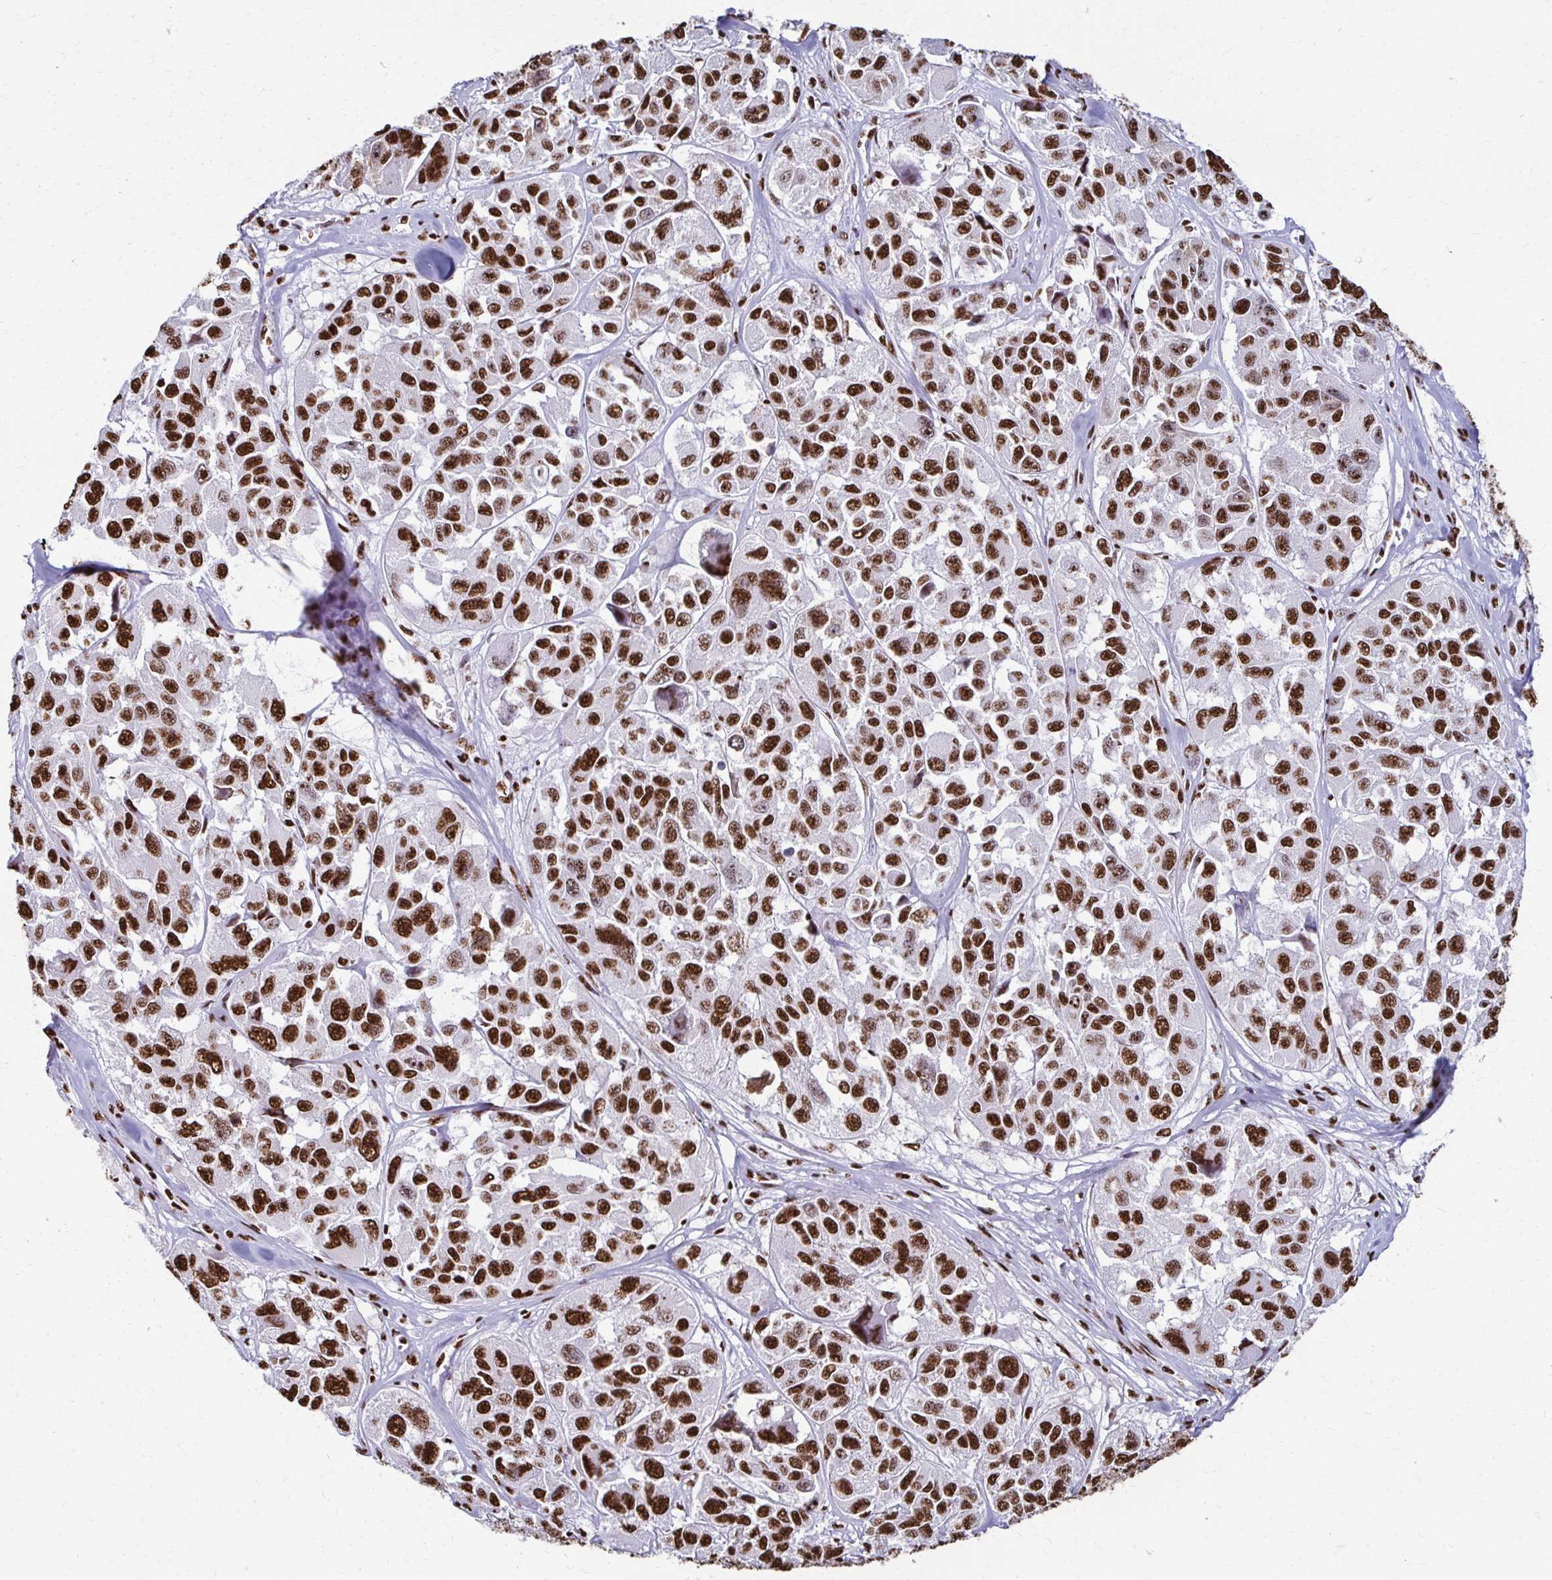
{"staining": {"intensity": "strong", "quantity": ">75%", "location": "nuclear"}, "tissue": "melanoma", "cell_type": "Tumor cells", "image_type": "cancer", "snomed": [{"axis": "morphology", "description": "Malignant melanoma, NOS"}, {"axis": "topography", "description": "Skin"}], "caption": "A brown stain shows strong nuclear positivity of a protein in human melanoma tumor cells.", "gene": "NONO", "patient": {"sex": "female", "age": 66}}